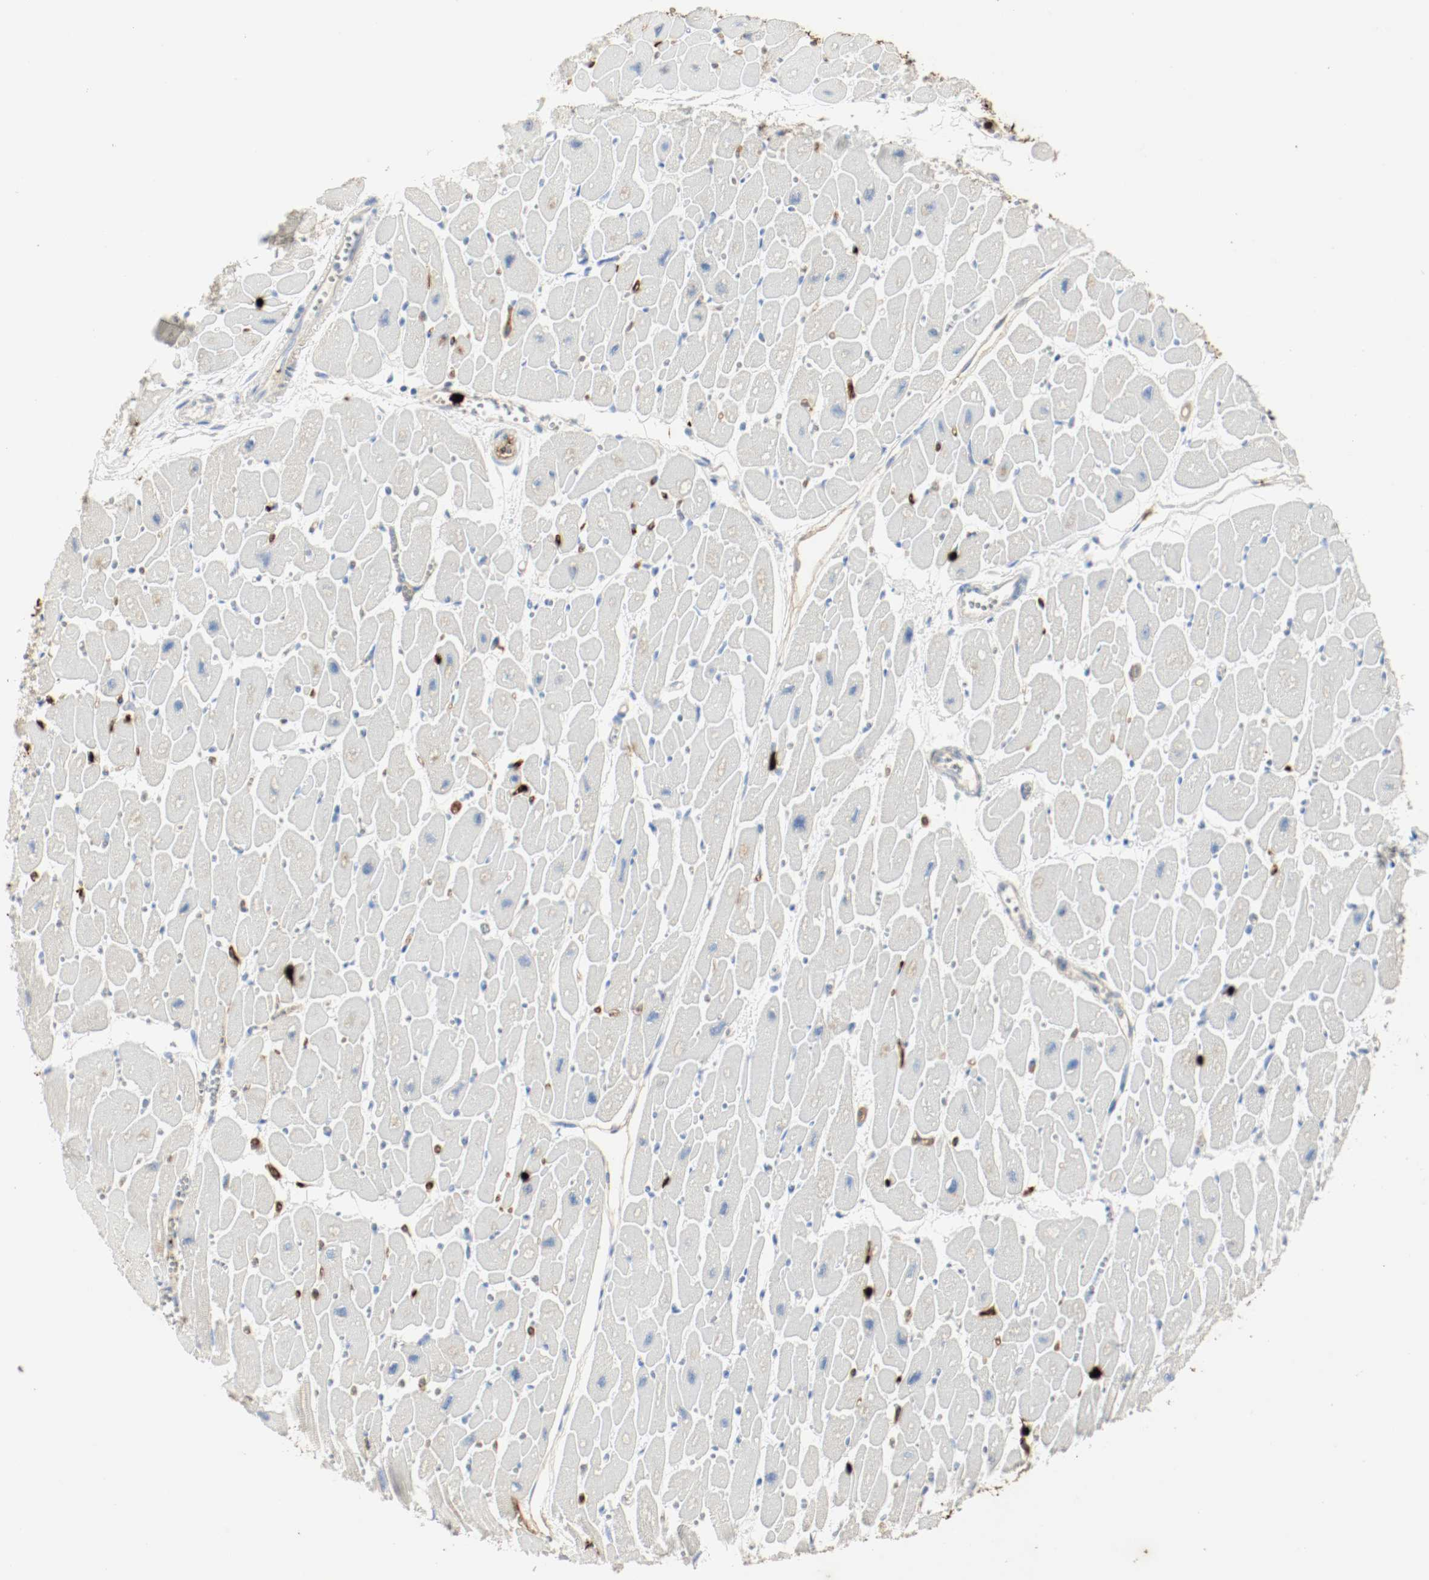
{"staining": {"intensity": "negative", "quantity": "none", "location": "none"}, "tissue": "heart muscle", "cell_type": "Cardiomyocytes", "image_type": "normal", "snomed": [{"axis": "morphology", "description": "Normal tissue, NOS"}, {"axis": "topography", "description": "Heart"}], "caption": "The immunohistochemistry (IHC) micrograph has no significant expression in cardiomyocytes of heart muscle. (DAB (3,3'-diaminobenzidine) IHC, high magnification).", "gene": "S100A9", "patient": {"sex": "female", "age": 54}}